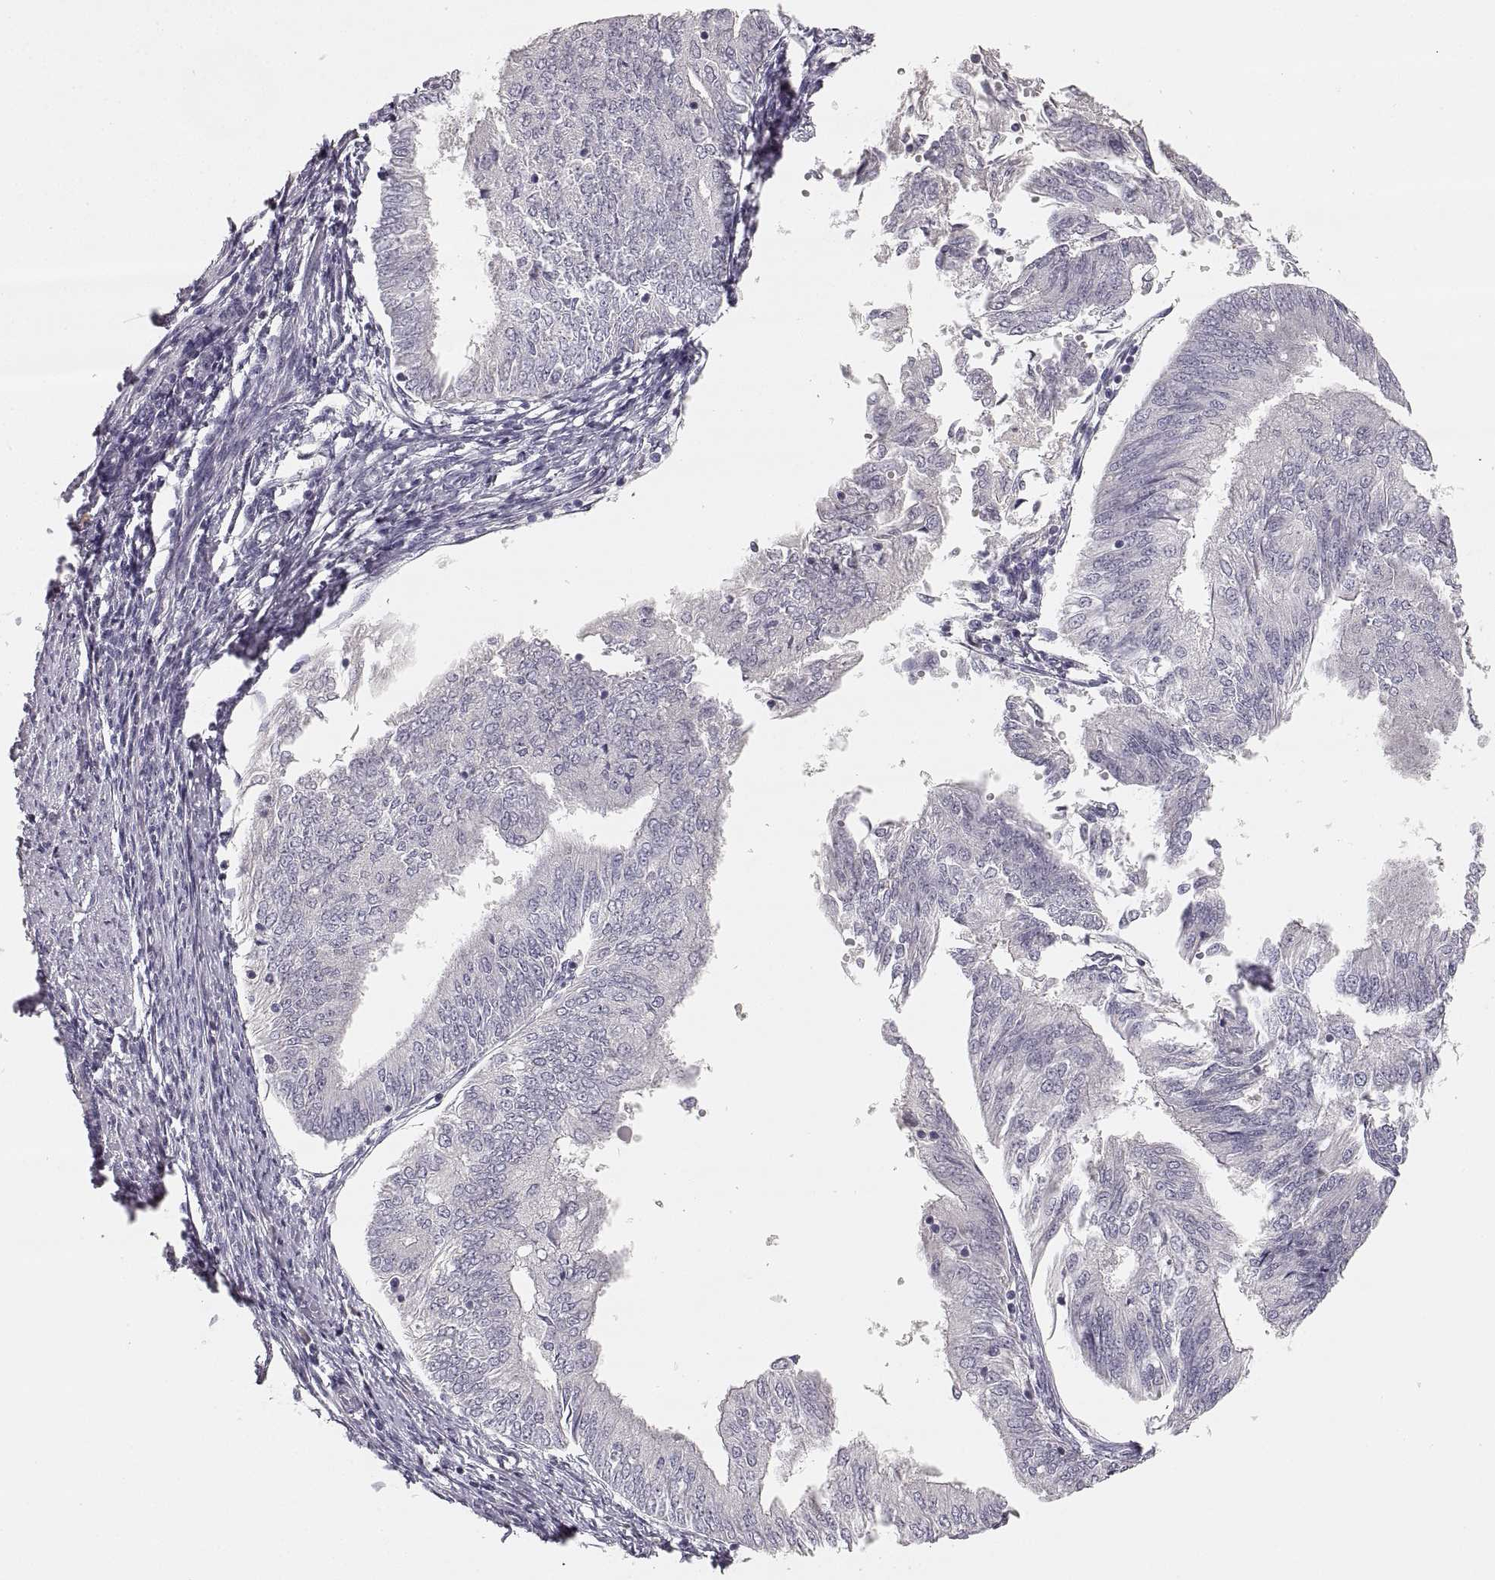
{"staining": {"intensity": "negative", "quantity": "none", "location": "none"}, "tissue": "endometrial cancer", "cell_type": "Tumor cells", "image_type": "cancer", "snomed": [{"axis": "morphology", "description": "Adenocarcinoma, NOS"}, {"axis": "topography", "description": "Endometrium"}], "caption": "Endometrial cancer (adenocarcinoma) stained for a protein using IHC demonstrates no staining tumor cells.", "gene": "RUNDC3A", "patient": {"sex": "female", "age": 58}}